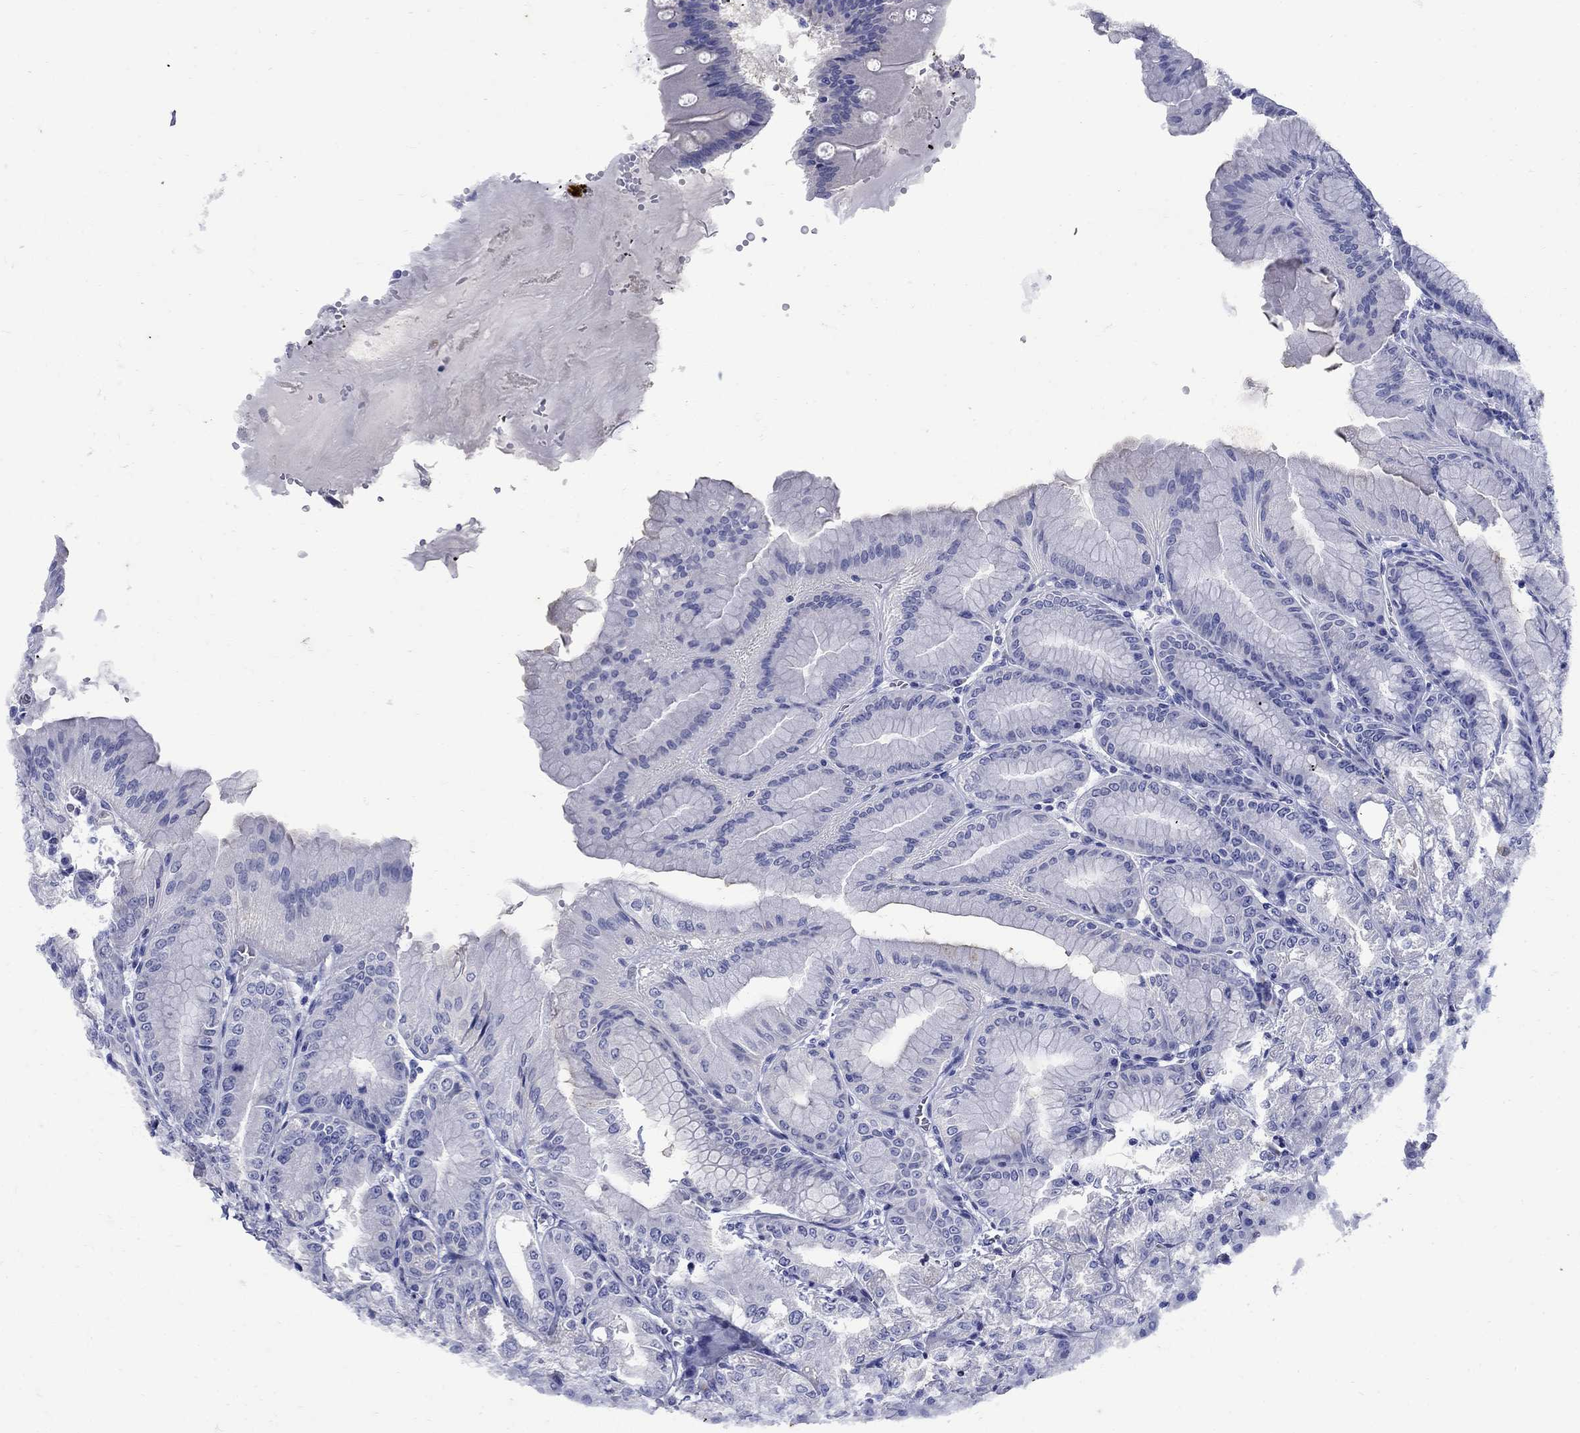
{"staining": {"intensity": "negative", "quantity": "none", "location": "none"}, "tissue": "stomach", "cell_type": "Glandular cells", "image_type": "normal", "snomed": [{"axis": "morphology", "description": "Normal tissue, NOS"}, {"axis": "topography", "description": "Stomach"}], "caption": "DAB (3,3'-diaminobenzidine) immunohistochemical staining of normal stomach shows no significant expression in glandular cells. Brightfield microscopy of IHC stained with DAB (3,3'-diaminobenzidine) (brown) and hematoxylin (blue), captured at high magnification.", "gene": "CD1A", "patient": {"sex": "male", "age": 71}}